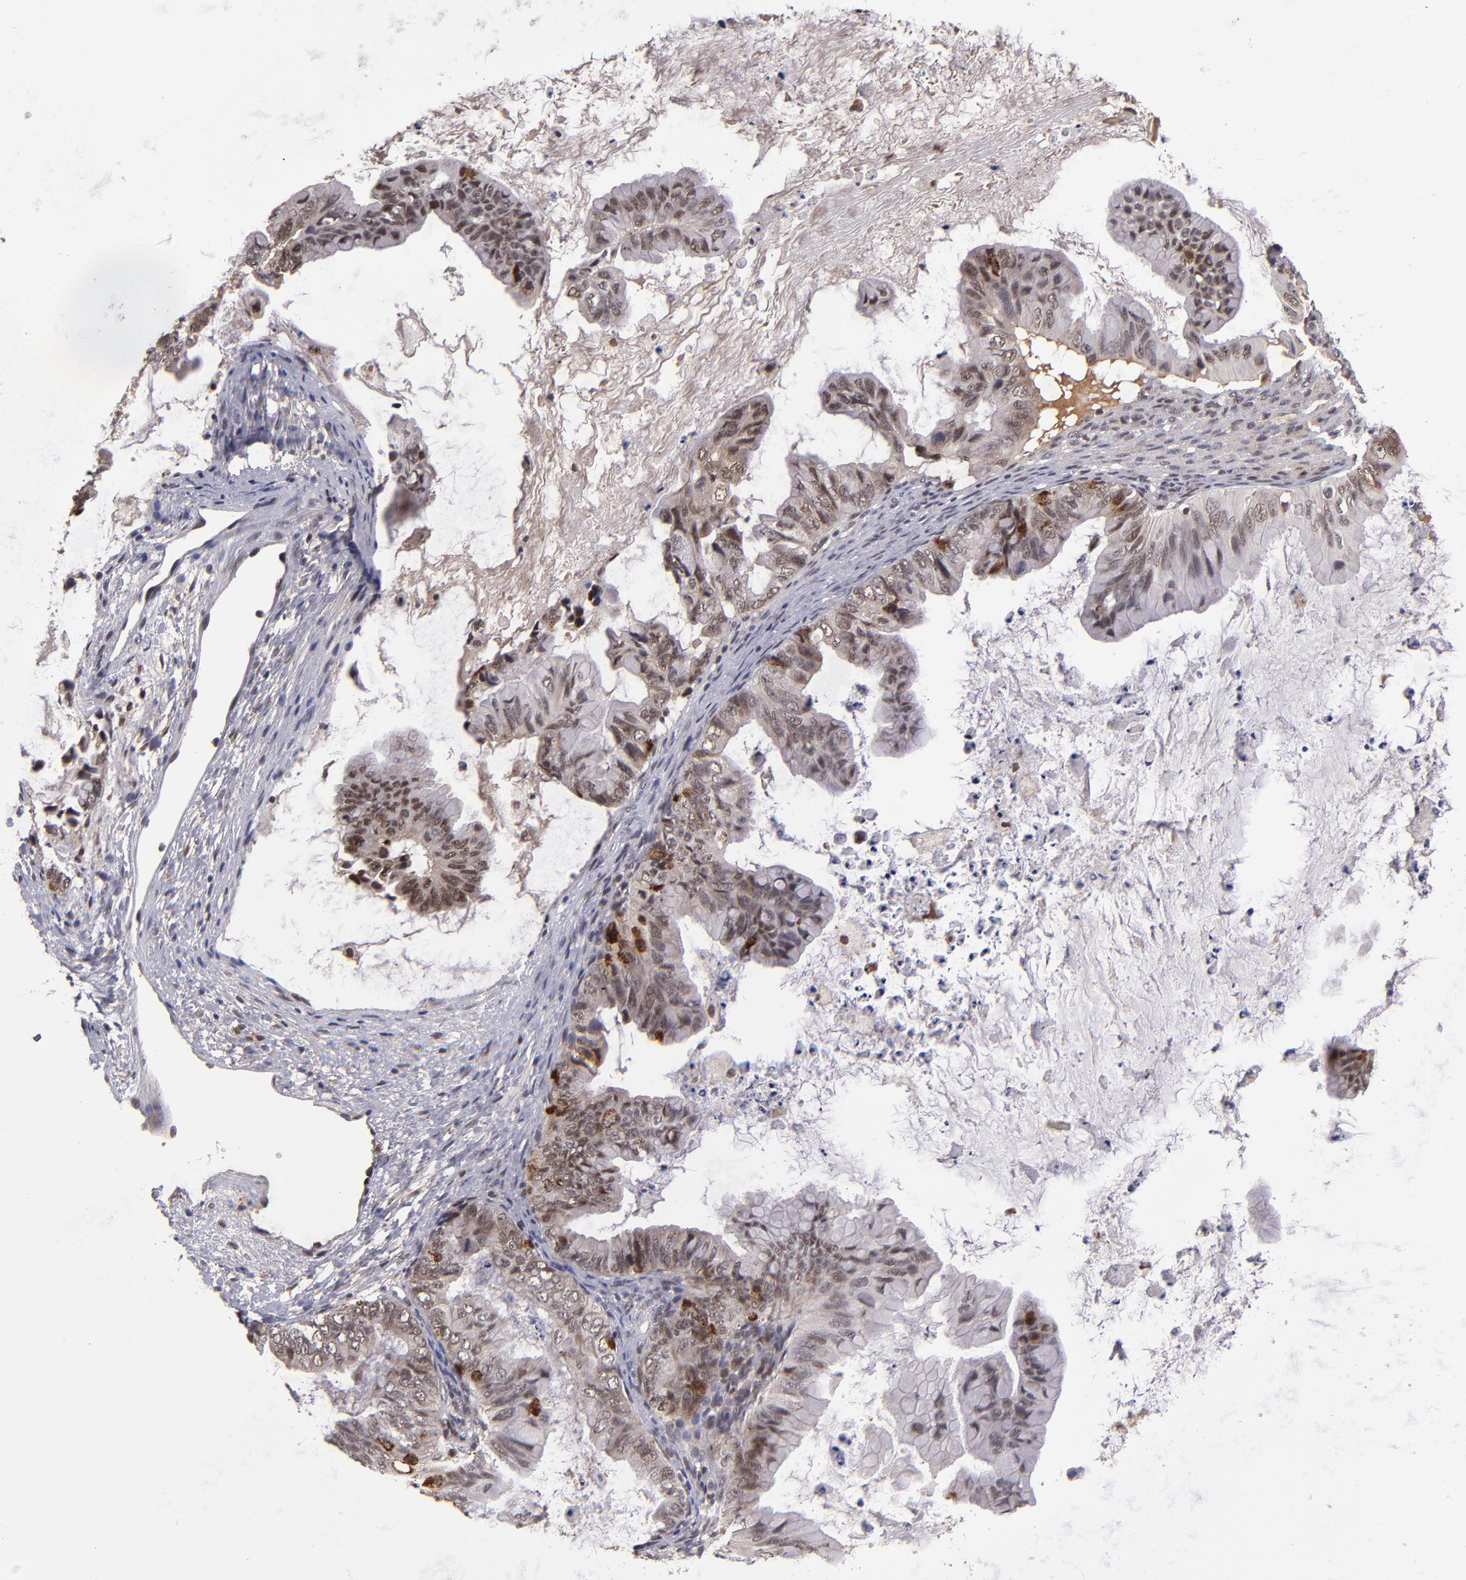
{"staining": {"intensity": "moderate", "quantity": "25%-75%", "location": "nuclear"}, "tissue": "ovarian cancer", "cell_type": "Tumor cells", "image_type": "cancer", "snomed": [{"axis": "morphology", "description": "Cystadenocarcinoma, mucinous, NOS"}, {"axis": "topography", "description": "Ovary"}], "caption": "Immunohistochemical staining of ovarian cancer shows moderate nuclear protein positivity in approximately 25%-75% of tumor cells.", "gene": "EP300", "patient": {"sex": "female", "age": 36}}